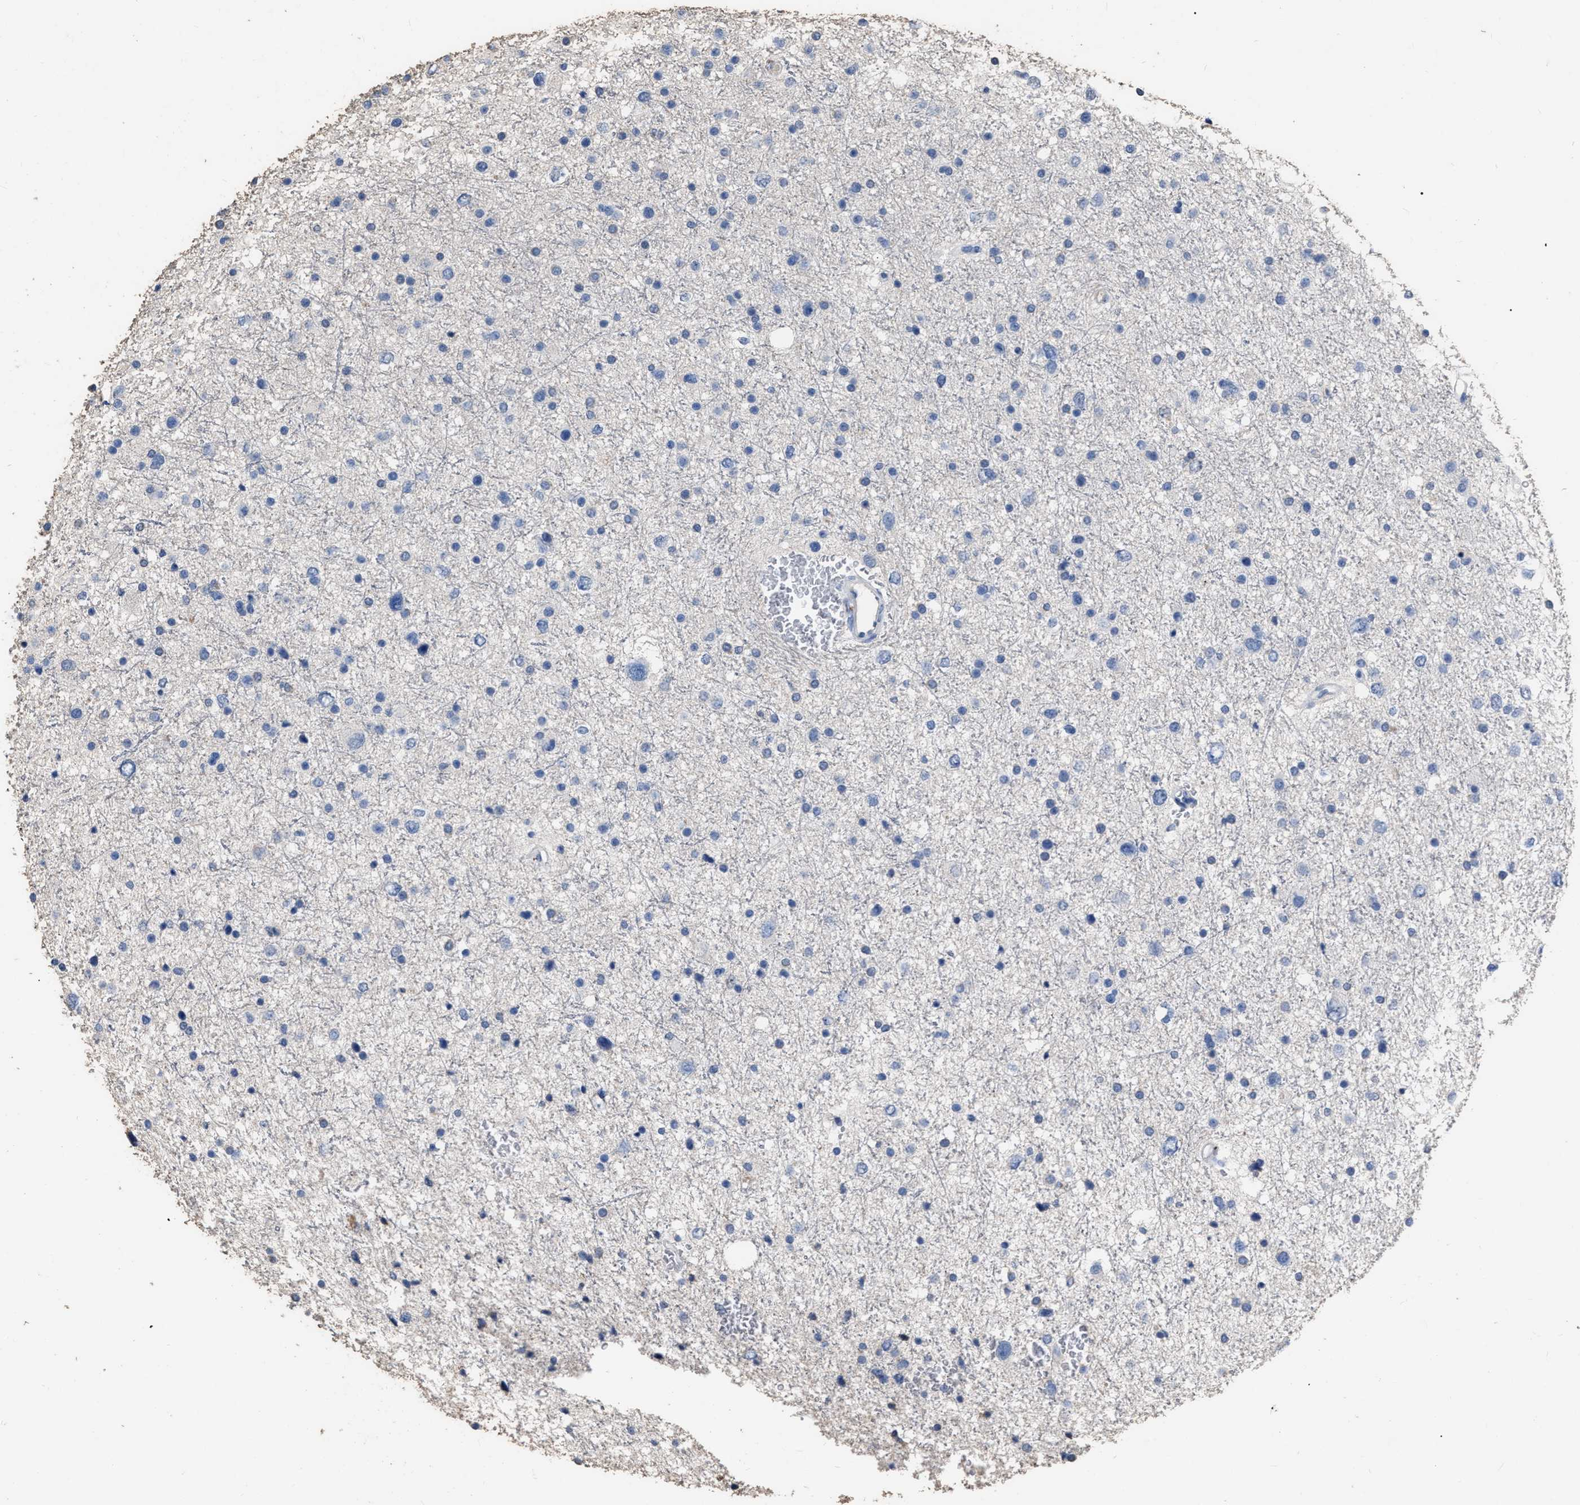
{"staining": {"intensity": "negative", "quantity": "none", "location": "none"}, "tissue": "glioma", "cell_type": "Tumor cells", "image_type": "cancer", "snomed": [{"axis": "morphology", "description": "Glioma, malignant, Low grade"}, {"axis": "topography", "description": "Brain"}], "caption": "IHC photomicrograph of neoplastic tissue: malignant glioma (low-grade) stained with DAB (3,3'-diaminobenzidine) reveals no significant protein positivity in tumor cells.", "gene": "HABP2", "patient": {"sex": "female", "age": 37}}